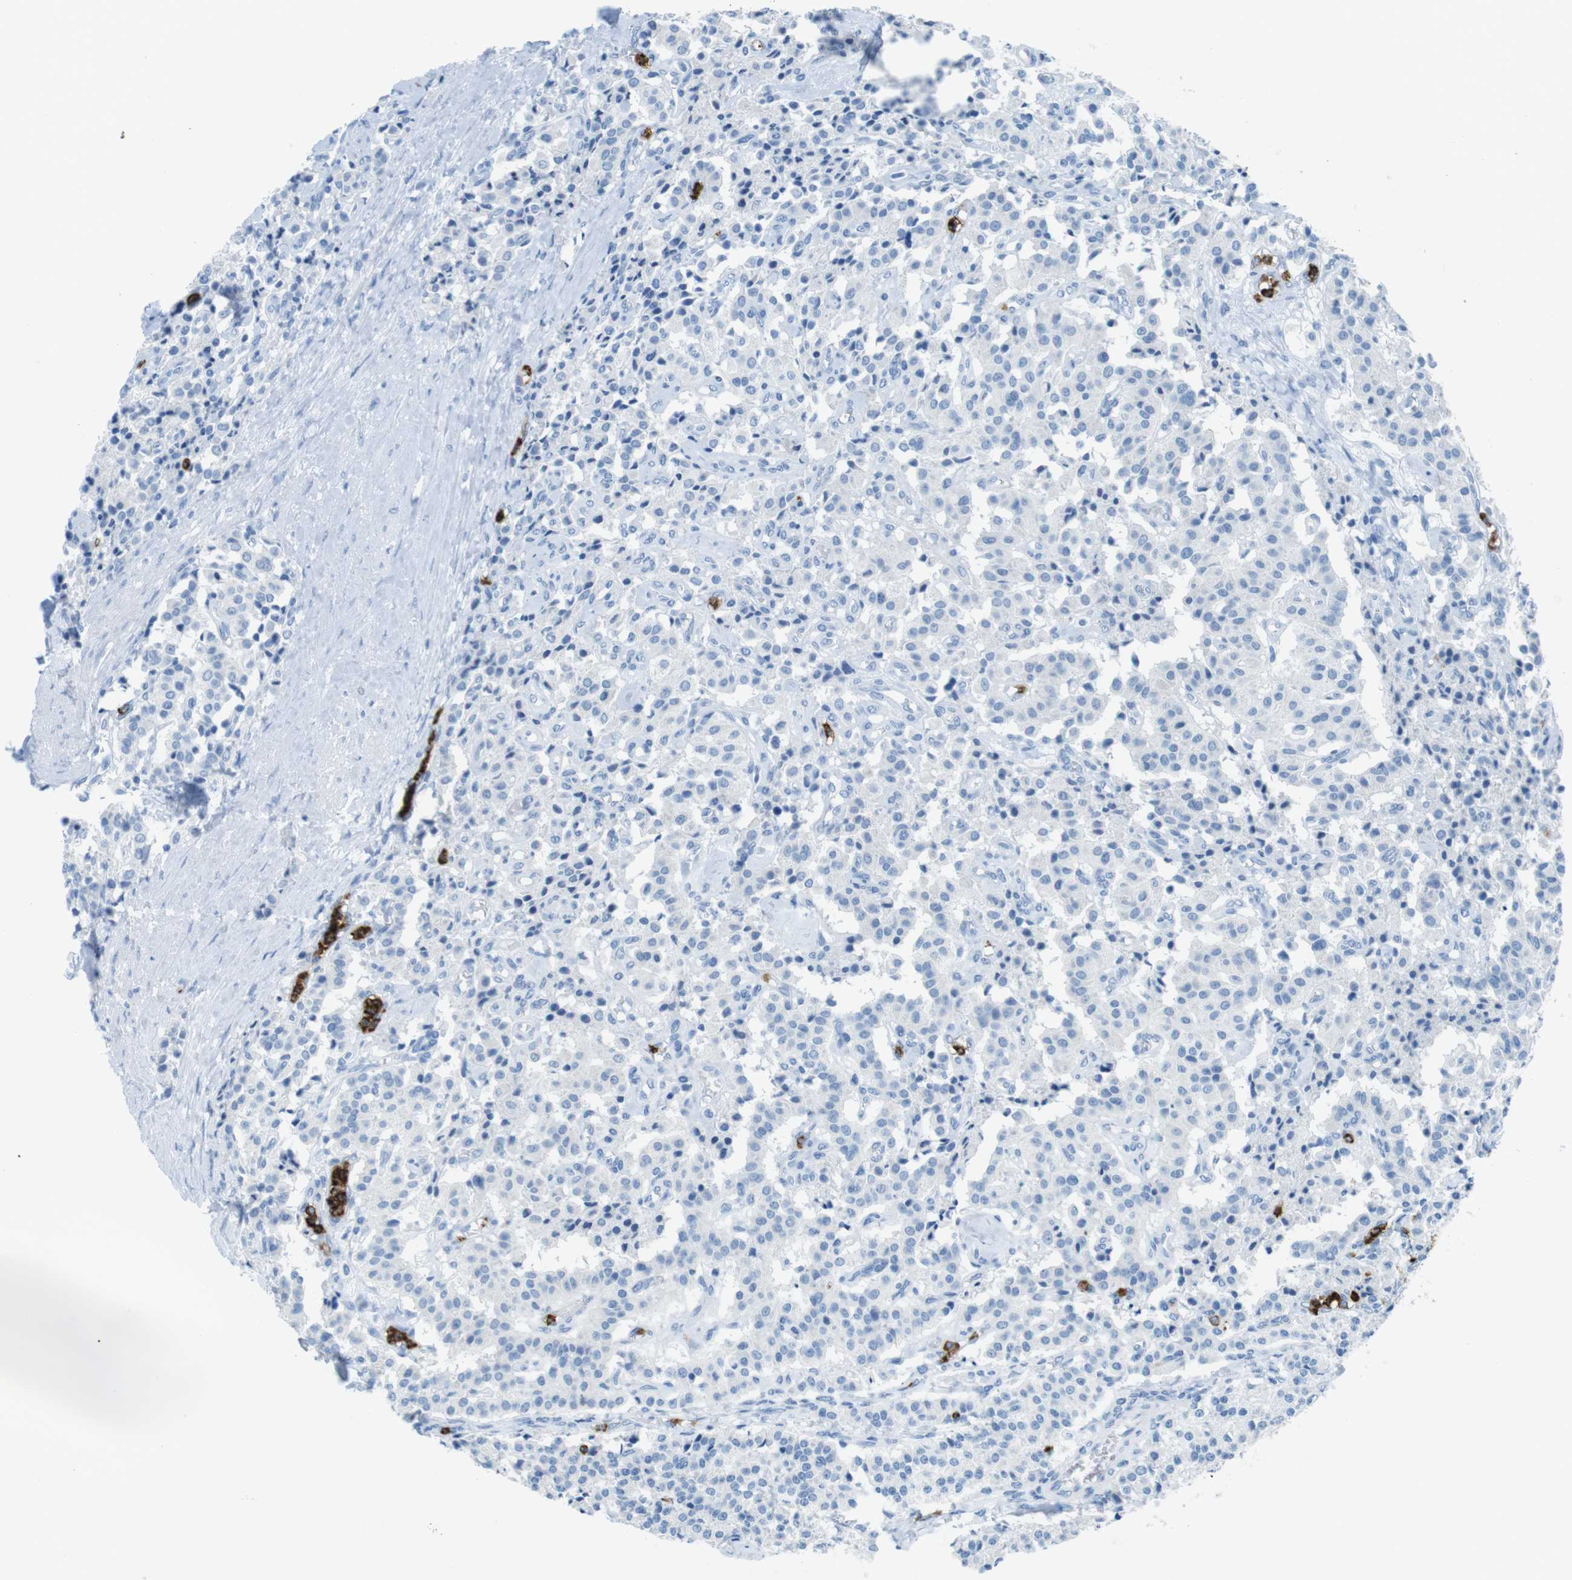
{"staining": {"intensity": "negative", "quantity": "none", "location": "none"}, "tissue": "carcinoid", "cell_type": "Tumor cells", "image_type": "cancer", "snomed": [{"axis": "morphology", "description": "Carcinoid, malignant, NOS"}, {"axis": "topography", "description": "Lung"}], "caption": "Immunohistochemical staining of carcinoid (malignant) exhibits no significant expression in tumor cells.", "gene": "MCEMP1", "patient": {"sex": "male", "age": 30}}